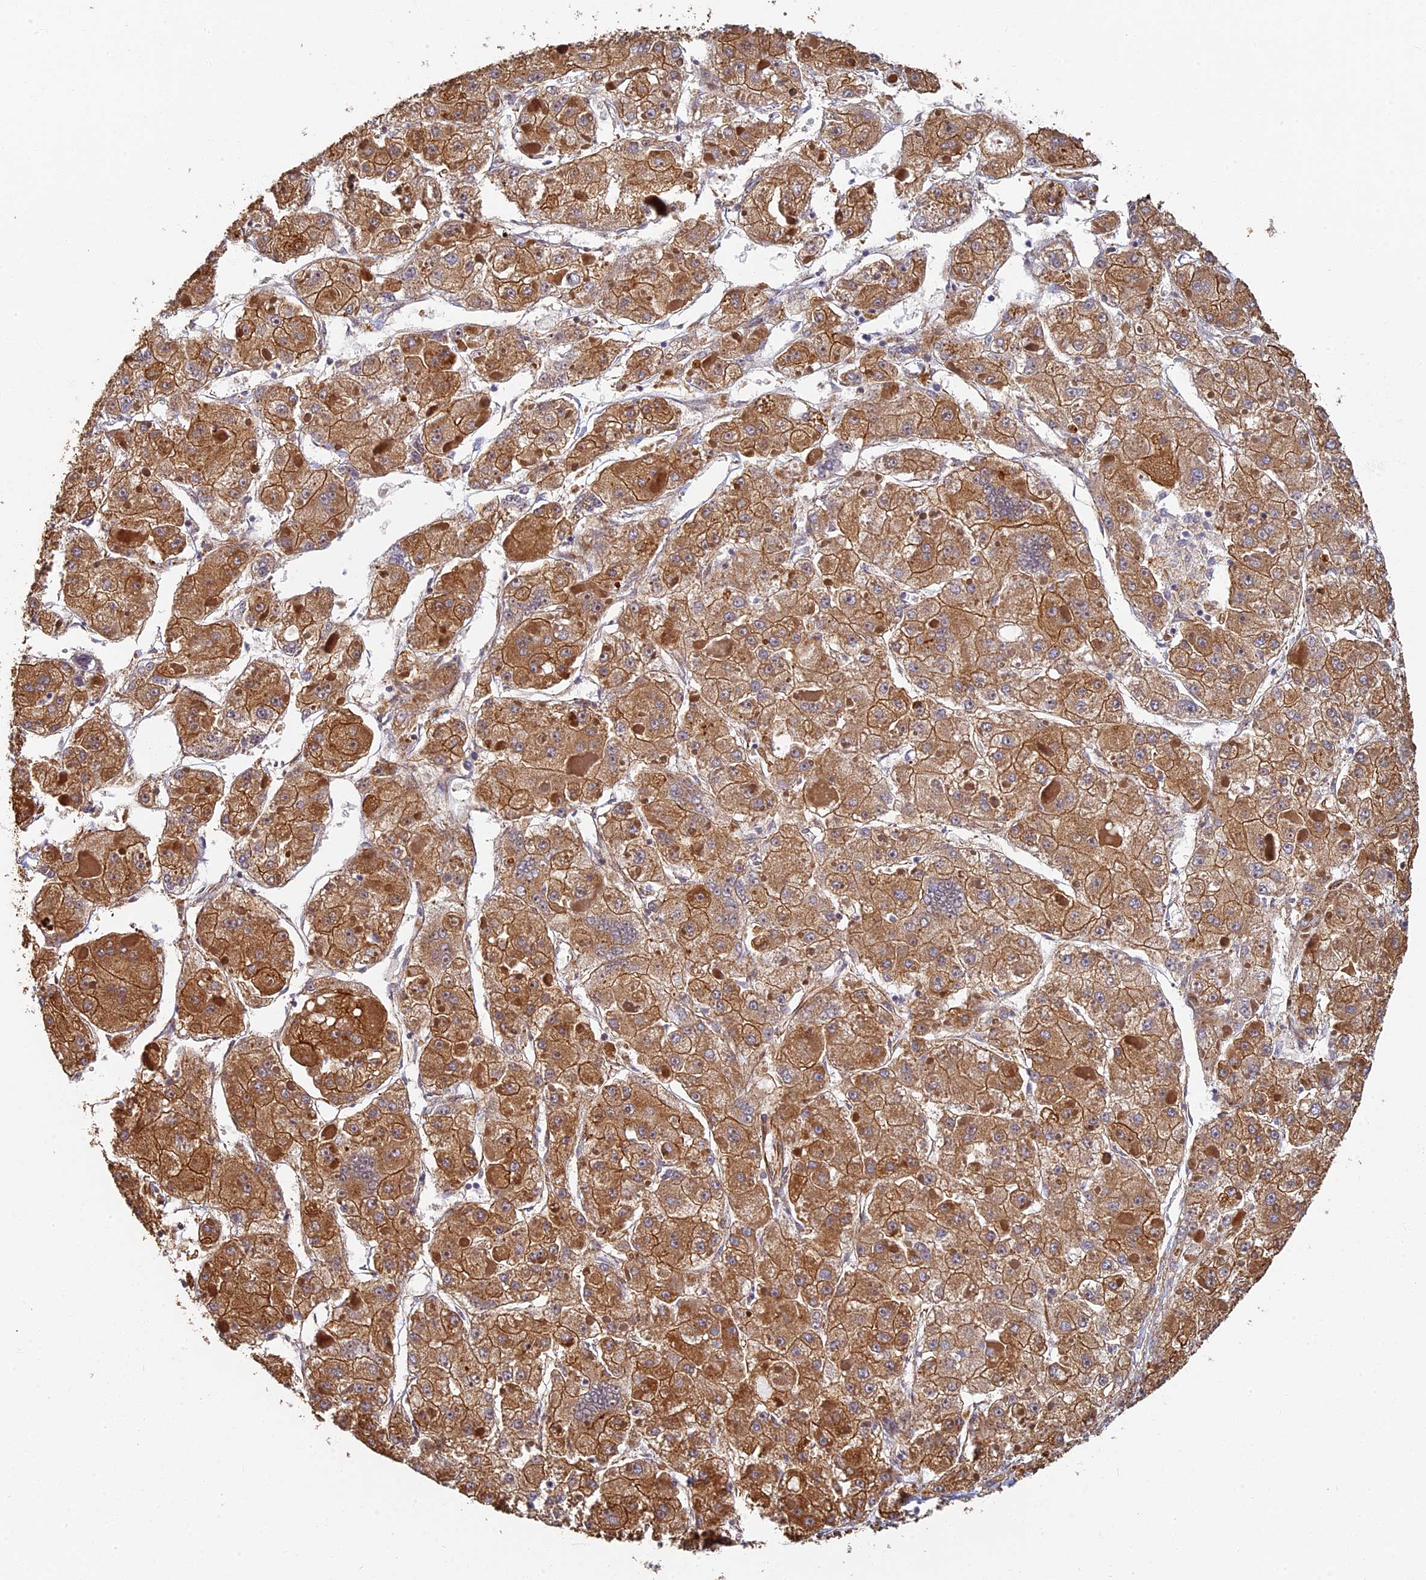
{"staining": {"intensity": "moderate", "quantity": ">75%", "location": "cytoplasmic/membranous"}, "tissue": "liver cancer", "cell_type": "Tumor cells", "image_type": "cancer", "snomed": [{"axis": "morphology", "description": "Carcinoma, Hepatocellular, NOS"}, {"axis": "topography", "description": "Liver"}], "caption": "About >75% of tumor cells in liver cancer exhibit moderate cytoplasmic/membranous protein expression as visualized by brown immunohistochemical staining.", "gene": "LRRC57", "patient": {"sex": "female", "age": 73}}